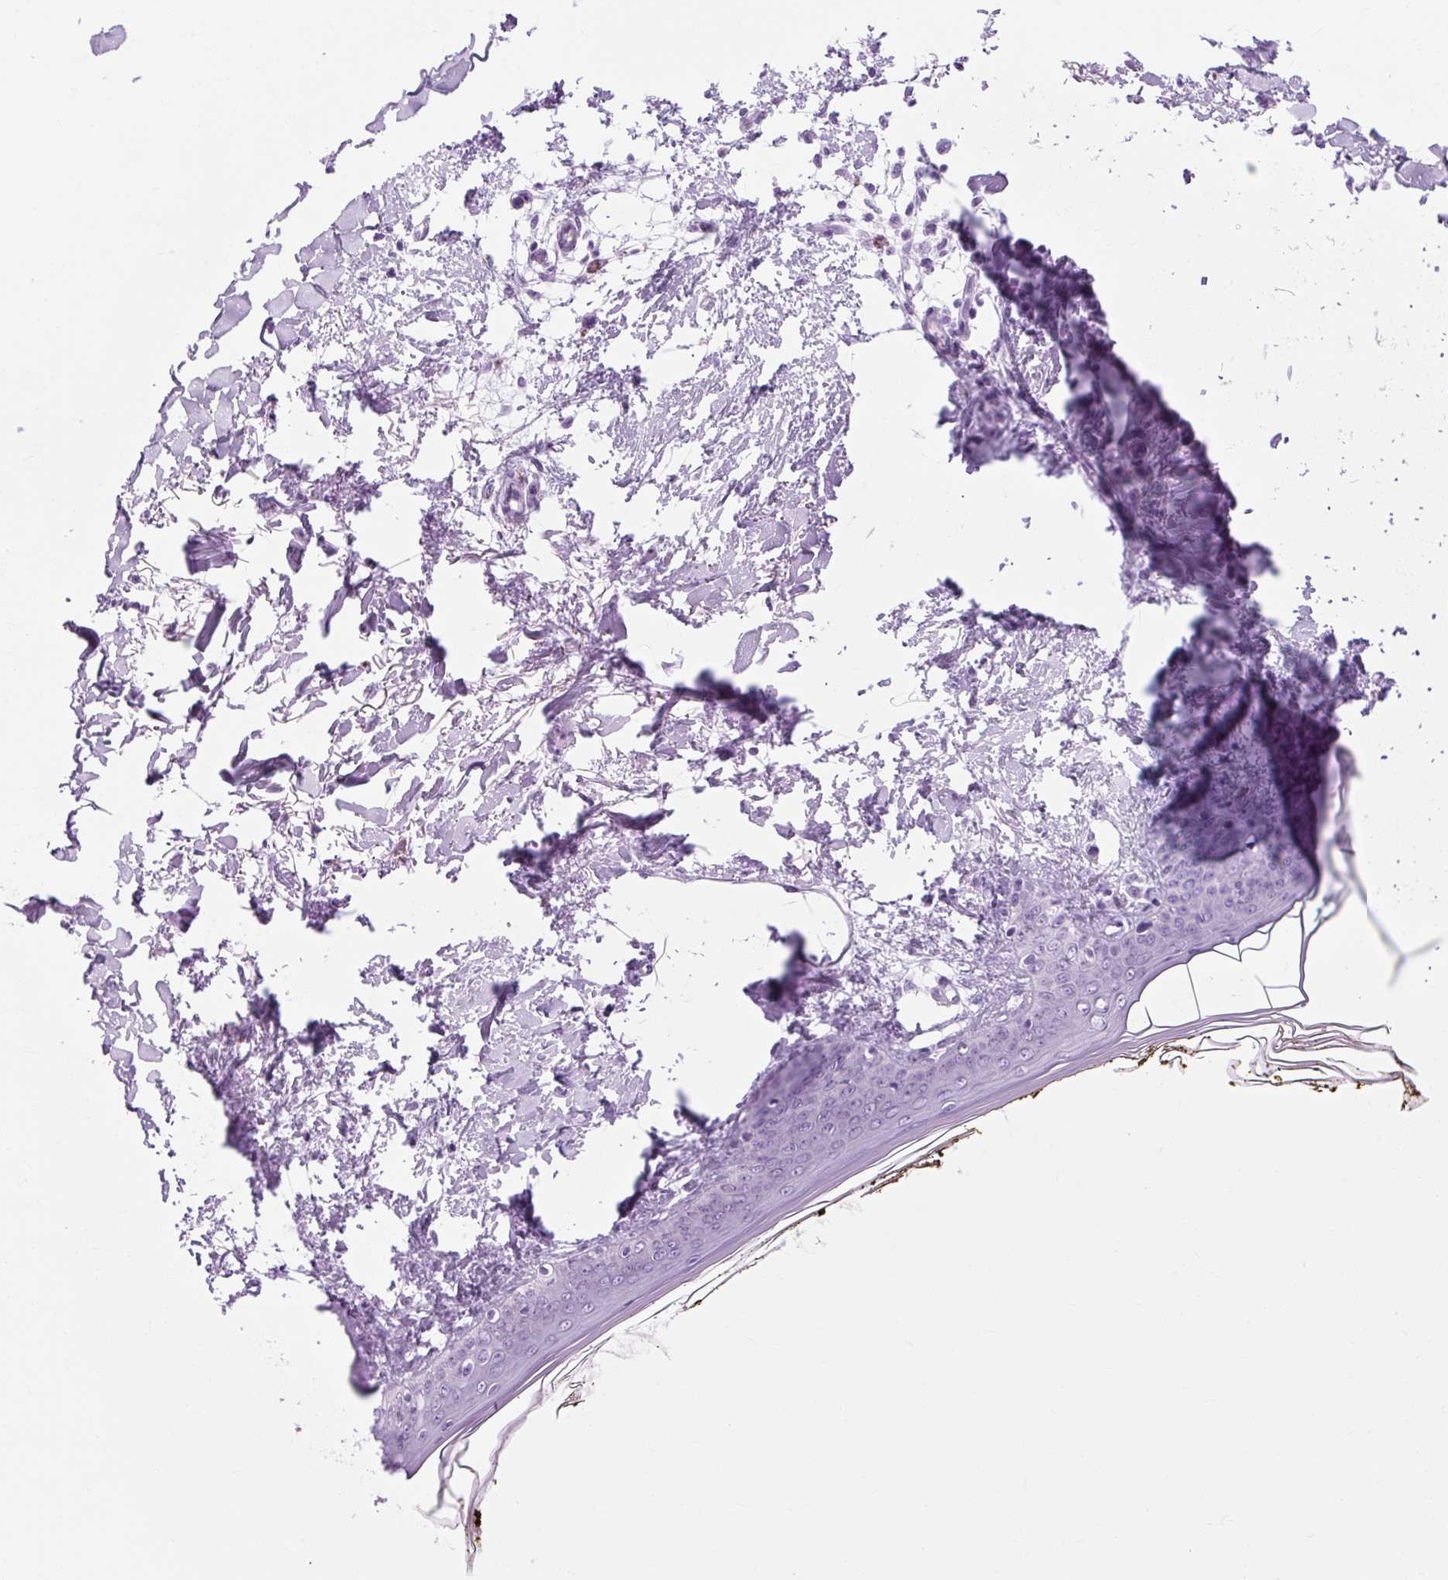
{"staining": {"intensity": "negative", "quantity": "none", "location": "none"}, "tissue": "skin", "cell_type": "Fibroblasts", "image_type": "normal", "snomed": [{"axis": "morphology", "description": "Normal tissue, NOS"}, {"axis": "topography", "description": "Skin"}], "caption": "Skin stained for a protein using immunohistochemistry displays no expression fibroblasts.", "gene": "OOEP", "patient": {"sex": "female", "age": 34}}